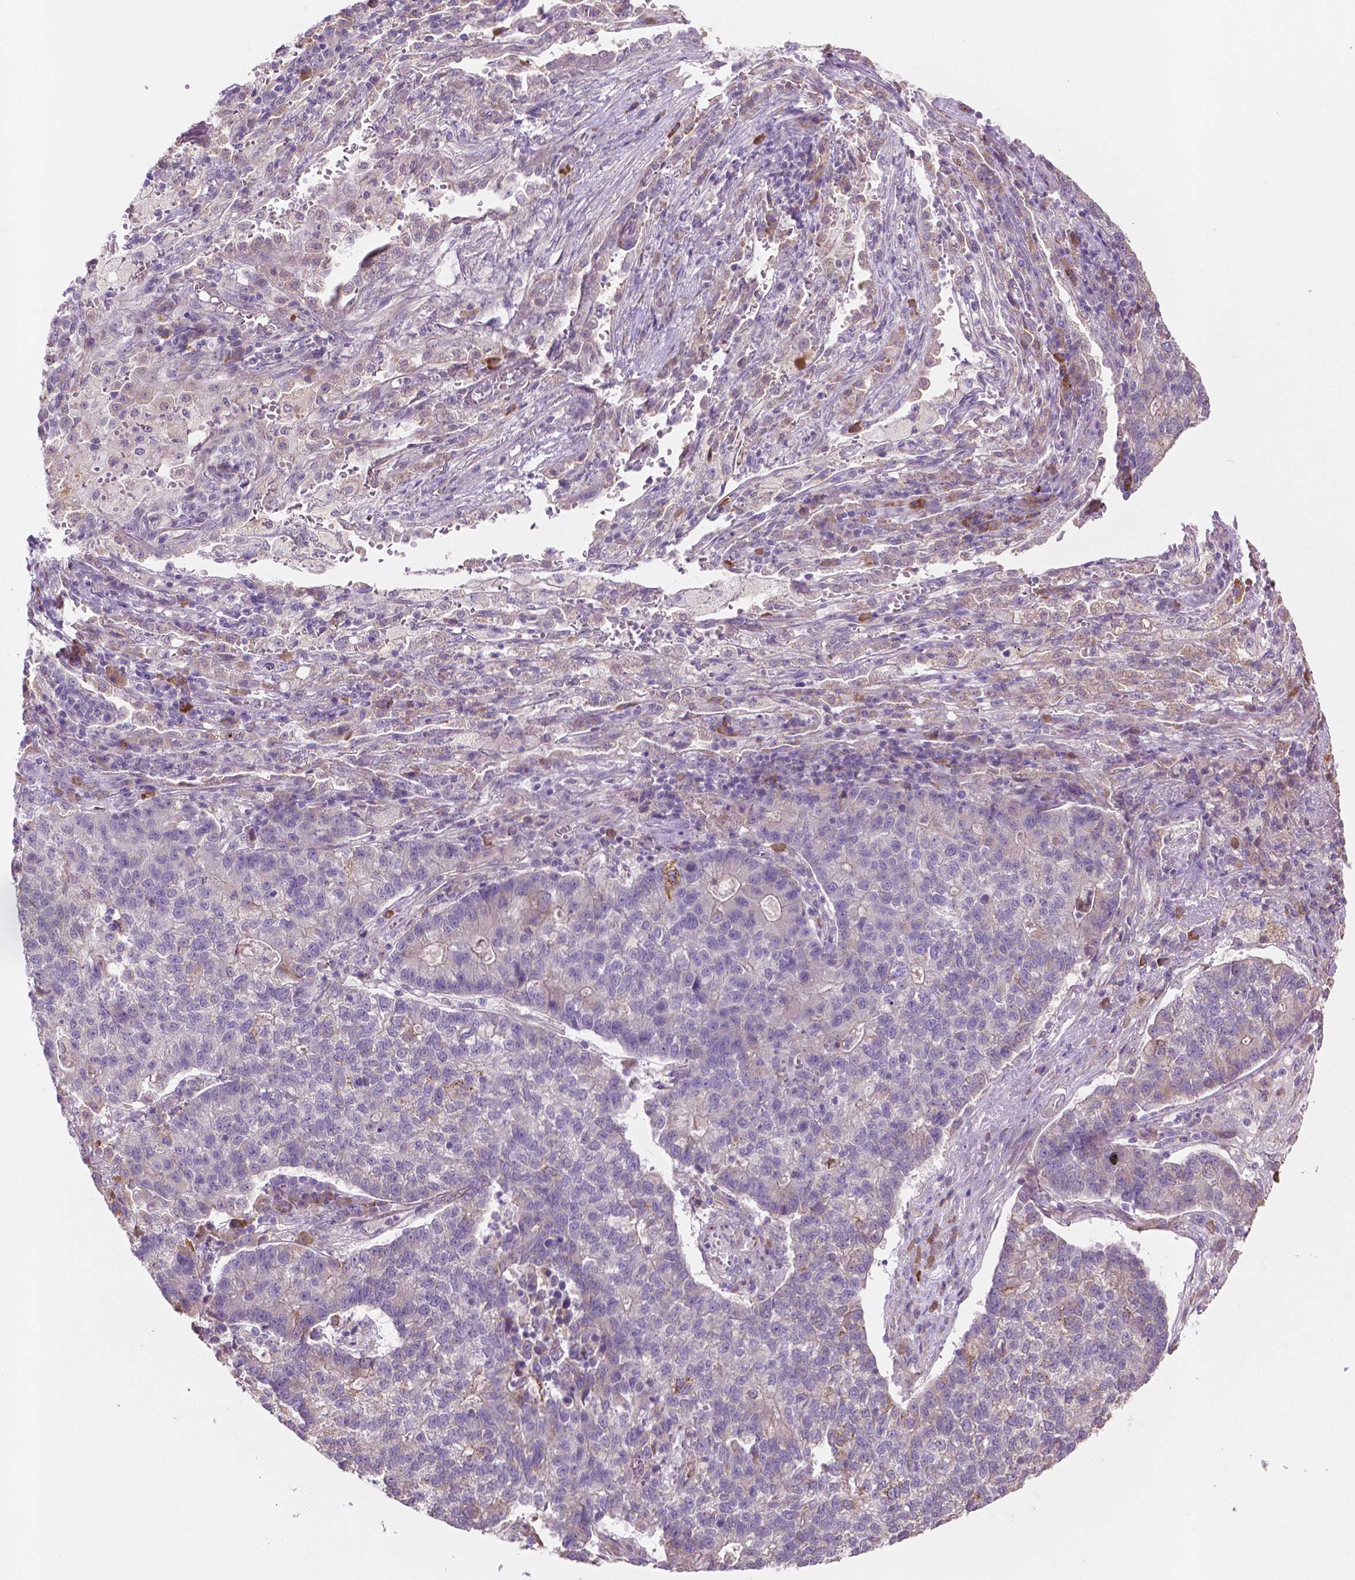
{"staining": {"intensity": "negative", "quantity": "none", "location": "none"}, "tissue": "lung cancer", "cell_type": "Tumor cells", "image_type": "cancer", "snomed": [{"axis": "morphology", "description": "Adenocarcinoma, NOS"}, {"axis": "topography", "description": "Lung"}], "caption": "Adenocarcinoma (lung) stained for a protein using immunohistochemistry (IHC) demonstrates no expression tumor cells.", "gene": "LRP1B", "patient": {"sex": "male", "age": 57}}